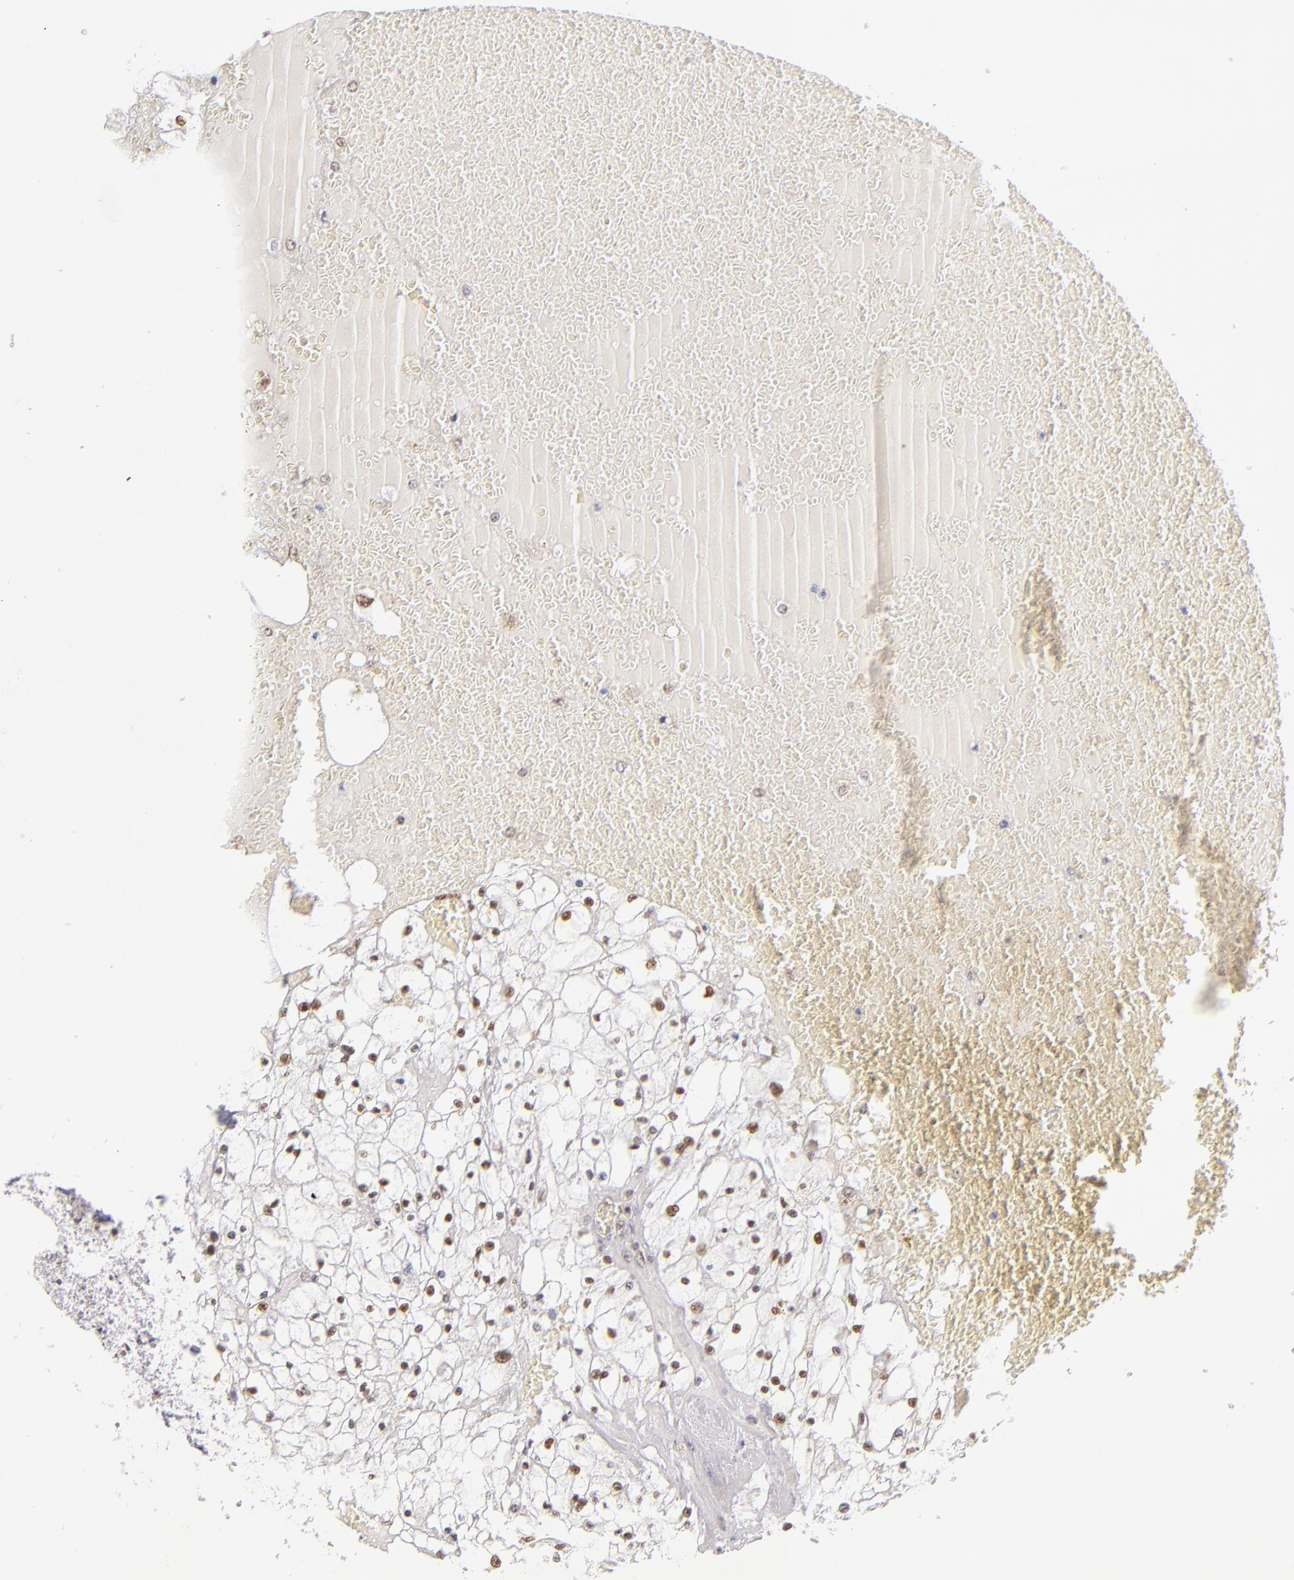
{"staining": {"intensity": "weak", "quantity": "25%-75%", "location": "nuclear"}, "tissue": "renal cancer", "cell_type": "Tumor cells", "image_type": "cancer", "snomed": [{"axis": "morphology", "description": "Adenocarcinoma, NOS"}, {"axis": "topography", "description": "Kidney"}], "caption": "Adenocarcinoma (renal) was stained to show a protein in brown. There is low levels of weak nuclear expression in about 25%-75% of tumor cells.", "gene": "NCOR2", "patient": {"sex": "male", "age": 61}}